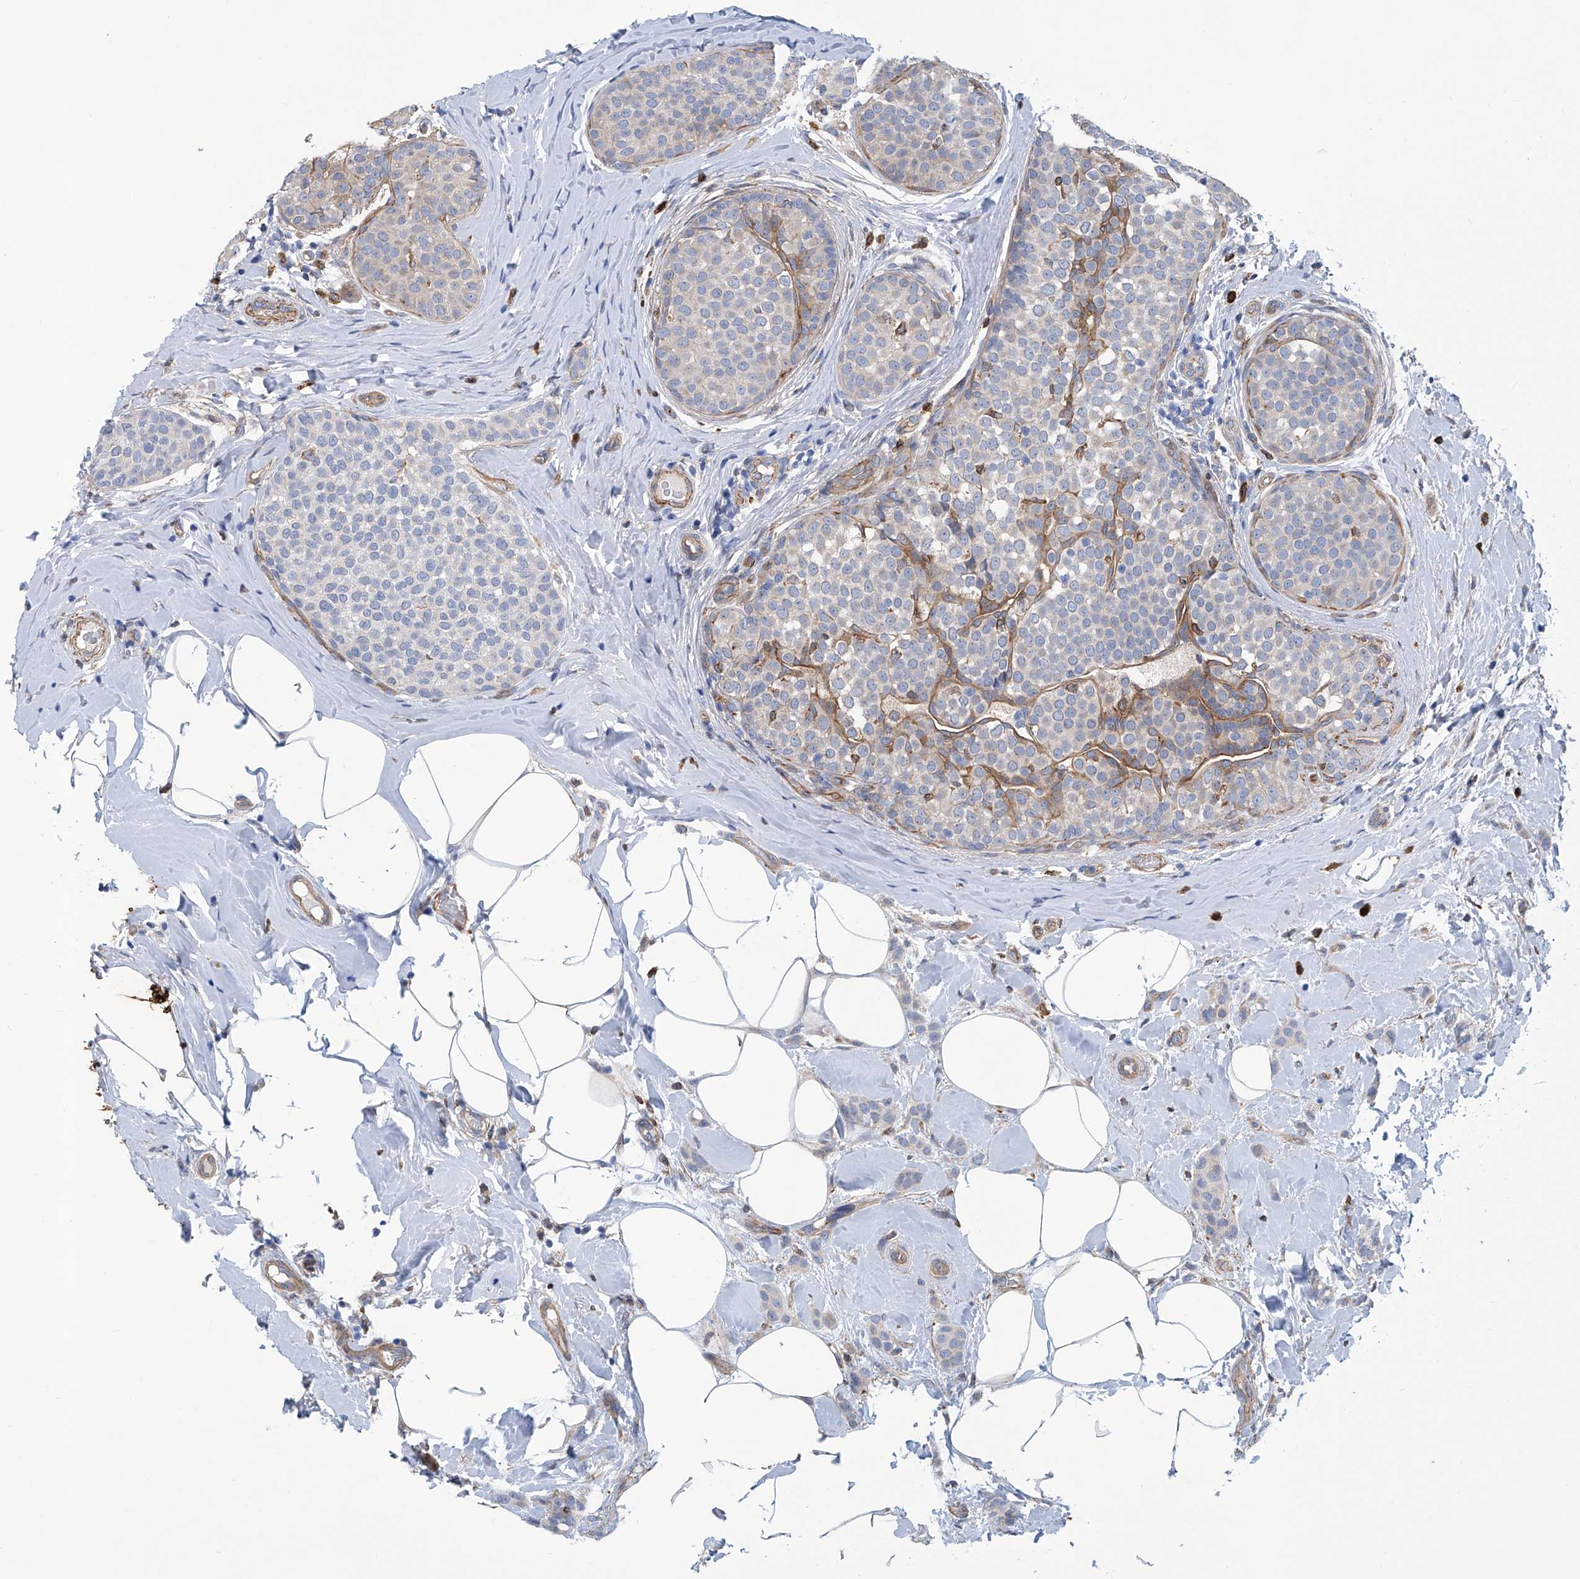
{"staining": {"intensity": "moderate", "quantity": "<25%", "location": "cytoplasmic/membranous"}, "tissue": "breast cancer", "cell_type": "Tumor cells", "image_type": "cancer", "snomed": [{"axis": "morphology", "description": "Lobular carcinoma, in situ"}, {"axis": "morphology", "description": "Lobular carcinoma"}, {"axis": "topography", "description": "Breast"}], "caption": "The histopathology image displays immunohistochemical staining of lobular carcinoma (breast). There is moderate cytoplasmic/membranous expression is present in about <25% of tumor cells.", "gene": "TNN", "patient": {"sex": "female", "age": 41}}